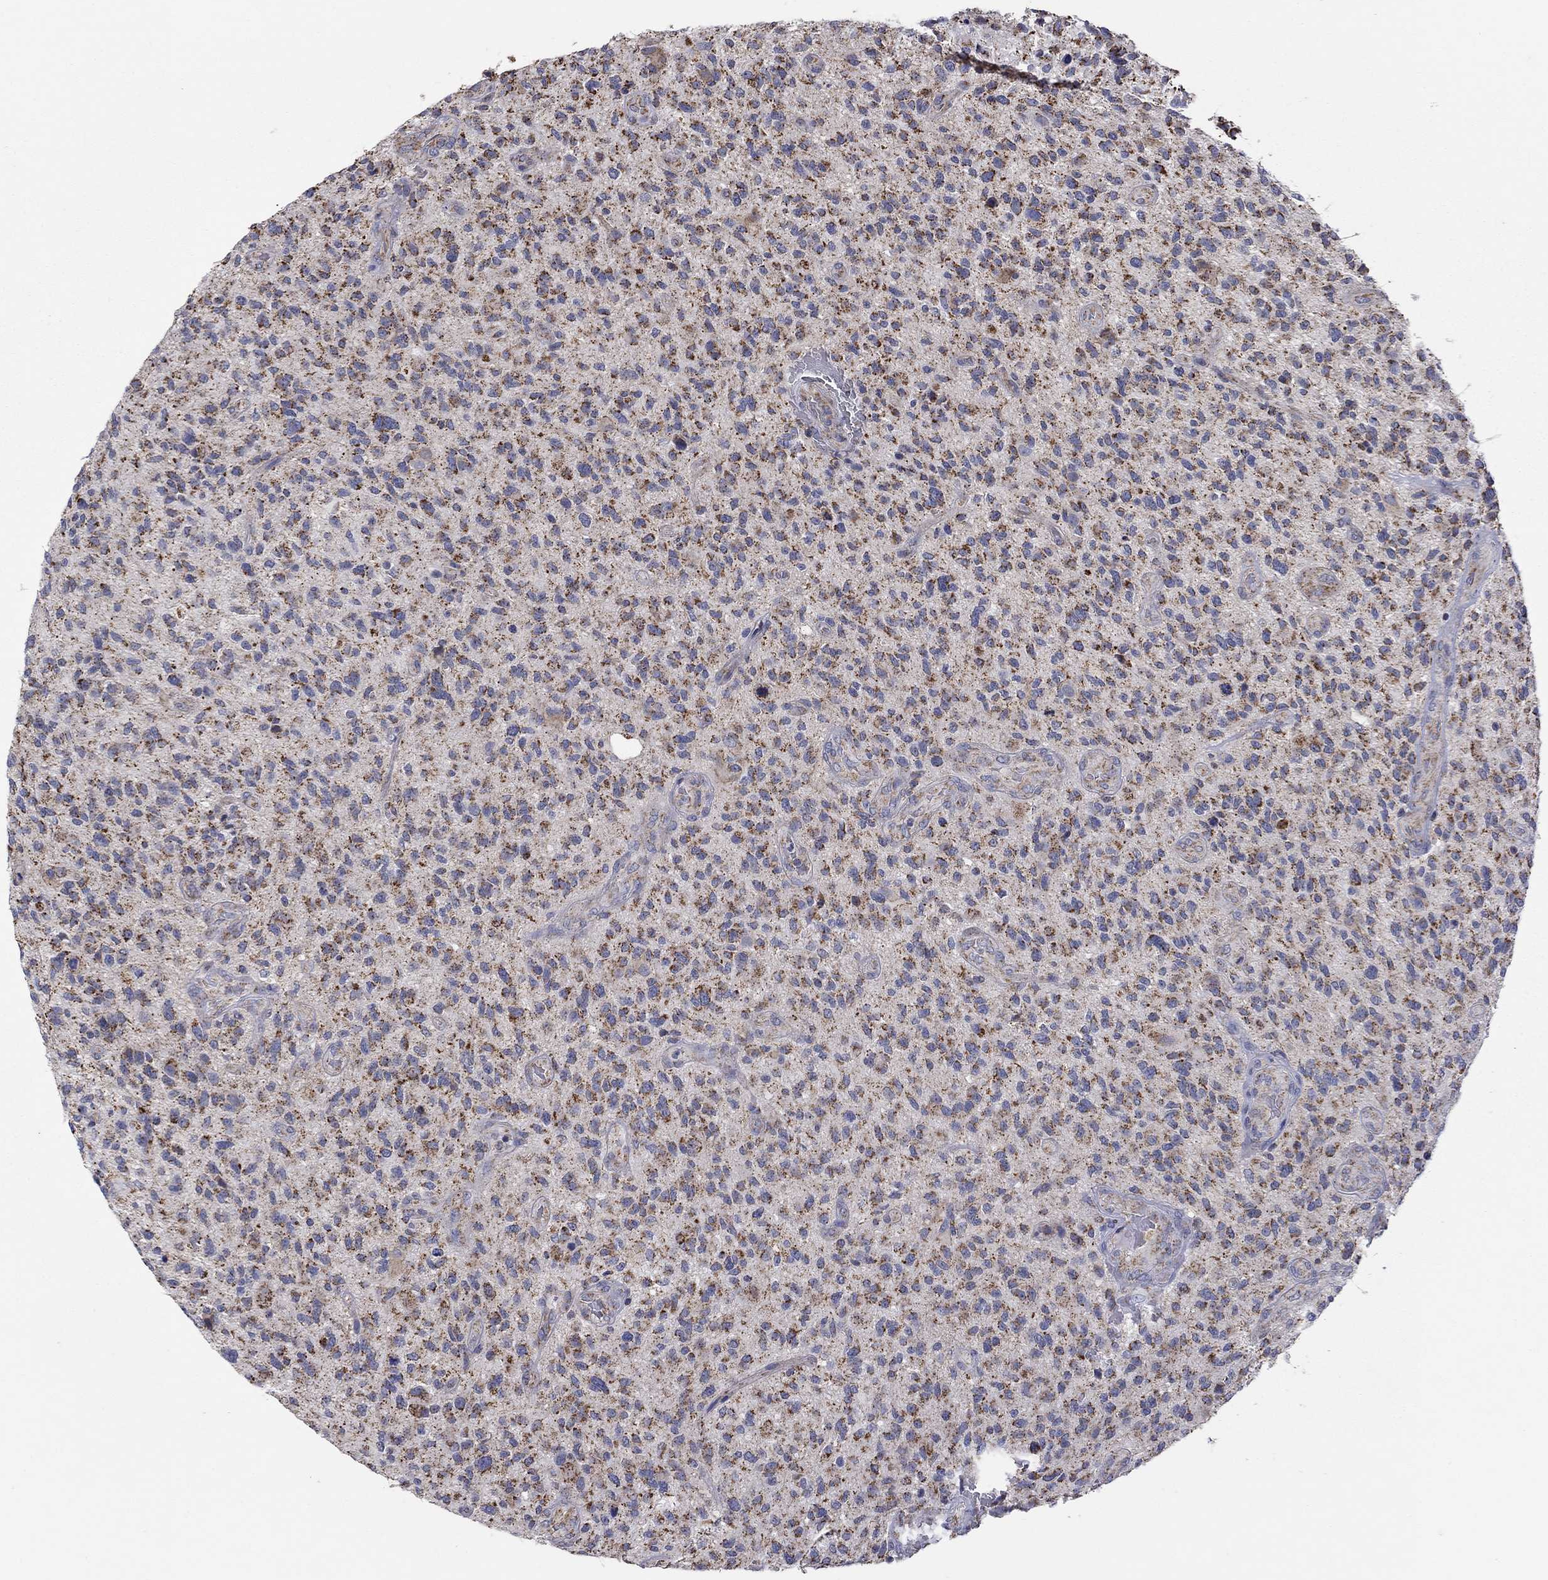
{"staining": {"intensity": "strong", "quantity": ">75%", "location": "cytoplasmic/membranous"}, "tissue": "glioma", "cell_type": "Tumor cells", "image_type": "cancer", "snomed": [{"axis": "morphology", "description": "Glioma, malignant, High grade"}, {"axis": "topography", "description": "Brain"}], "caption": "Immunohistochemical staining of human high-grade glioma (malignant) shows high levels of strong cytoplasmic/membranous positivity in approximately >75% of tumor cells.", "gene": "HPS5", "patient": {"sex": "male", "age": 47}}